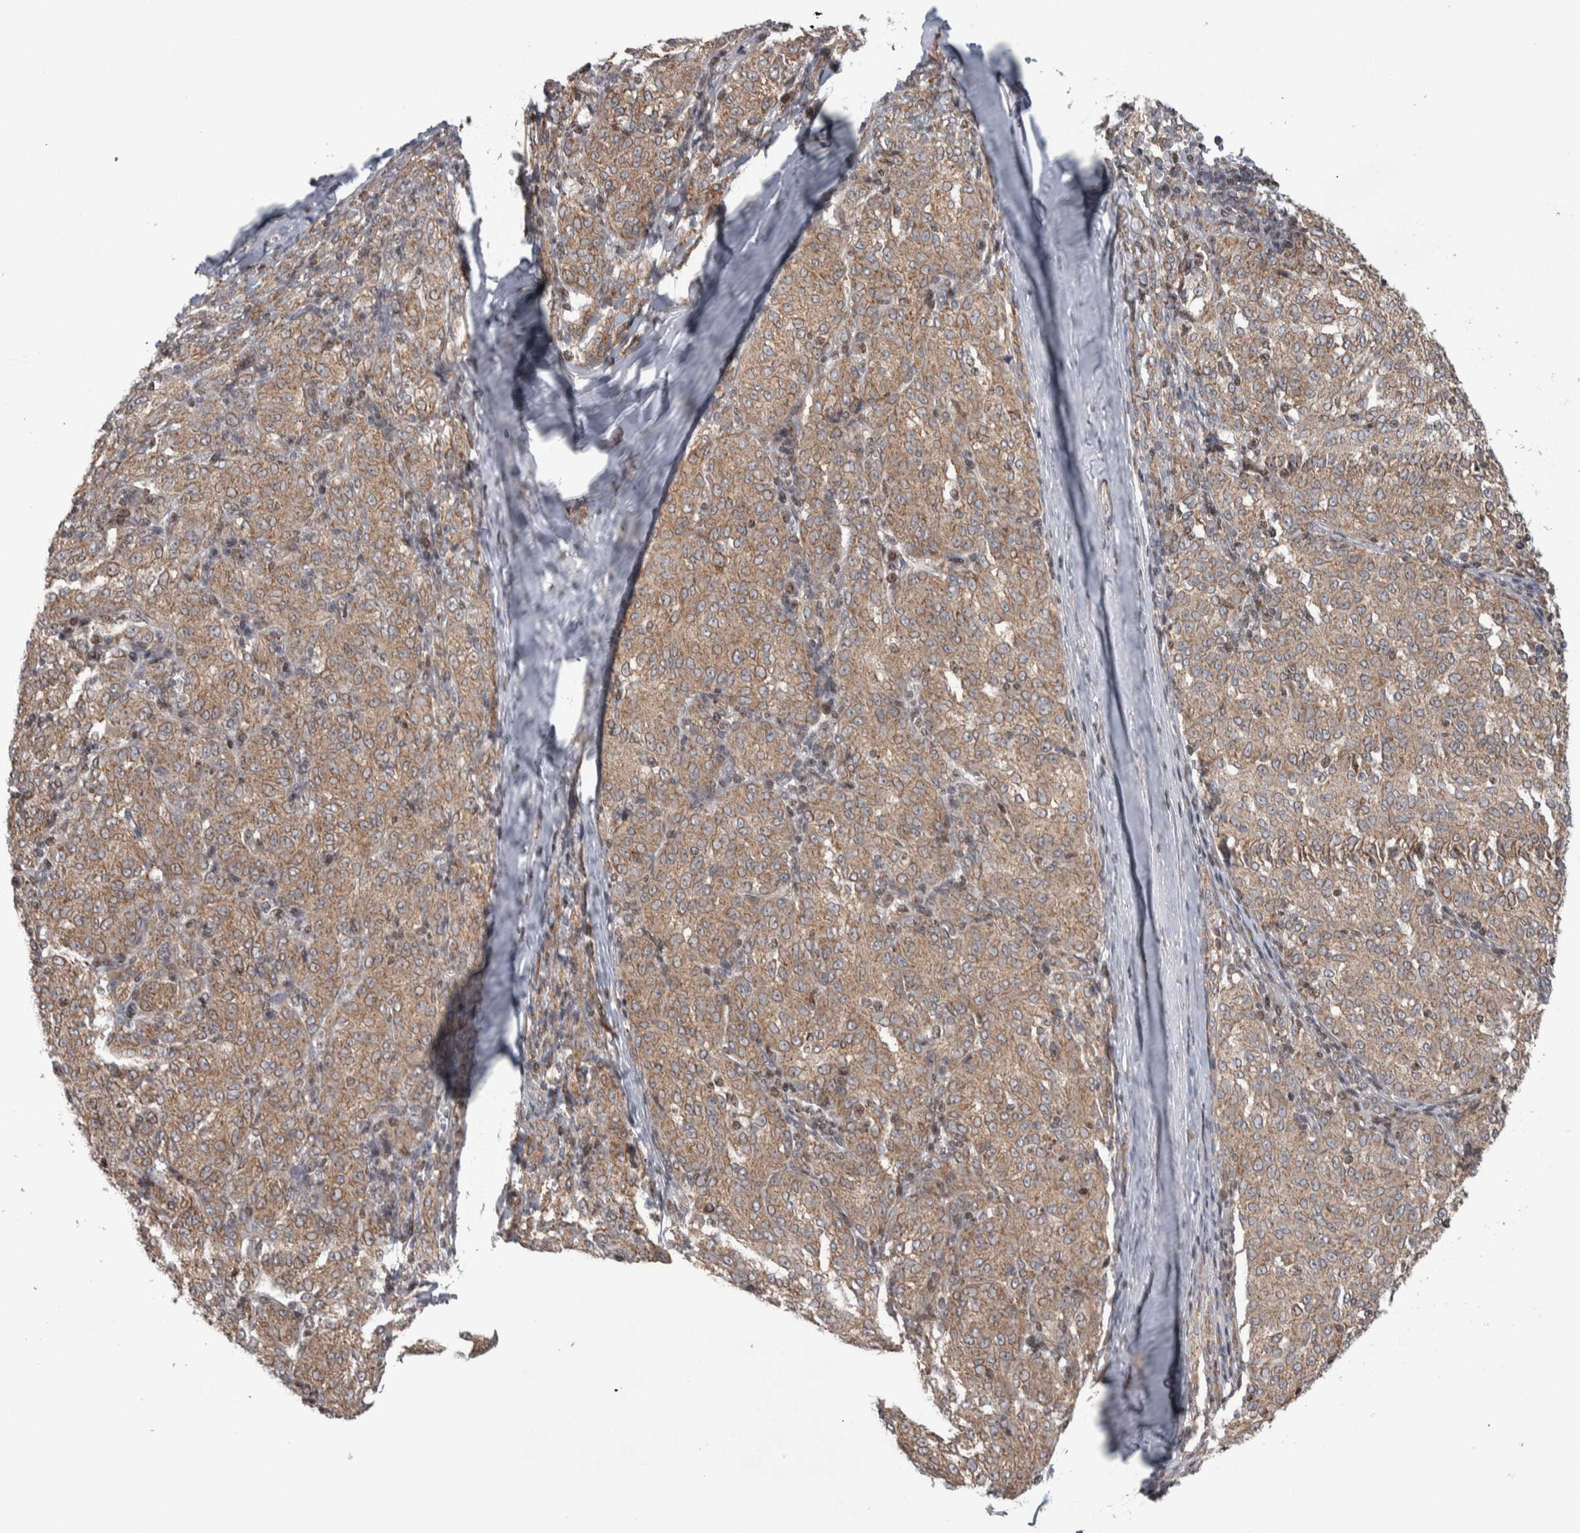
{"staining": {"intensity": "moderate", "quantity": ">75%", "location": "cytoplasmic/membranous"}, "tissue": "melanoma", "cell_type": "Tumor cells", "image_type": "cancer", "snomed": [{"axis": "morphology", "description": "Malignant melanoma, NOS"}, {"axis": "topography", "description": "Skin"}], "caption": "A micrograph of melanoma stained for a protein exhibits moderate cytoplasmic/membranous brown staining in tumor cells. (IHC, brightfield microscopy, high magnification).", "gene": "CWC27", "patient": {"sex": "female", "age": 72}}